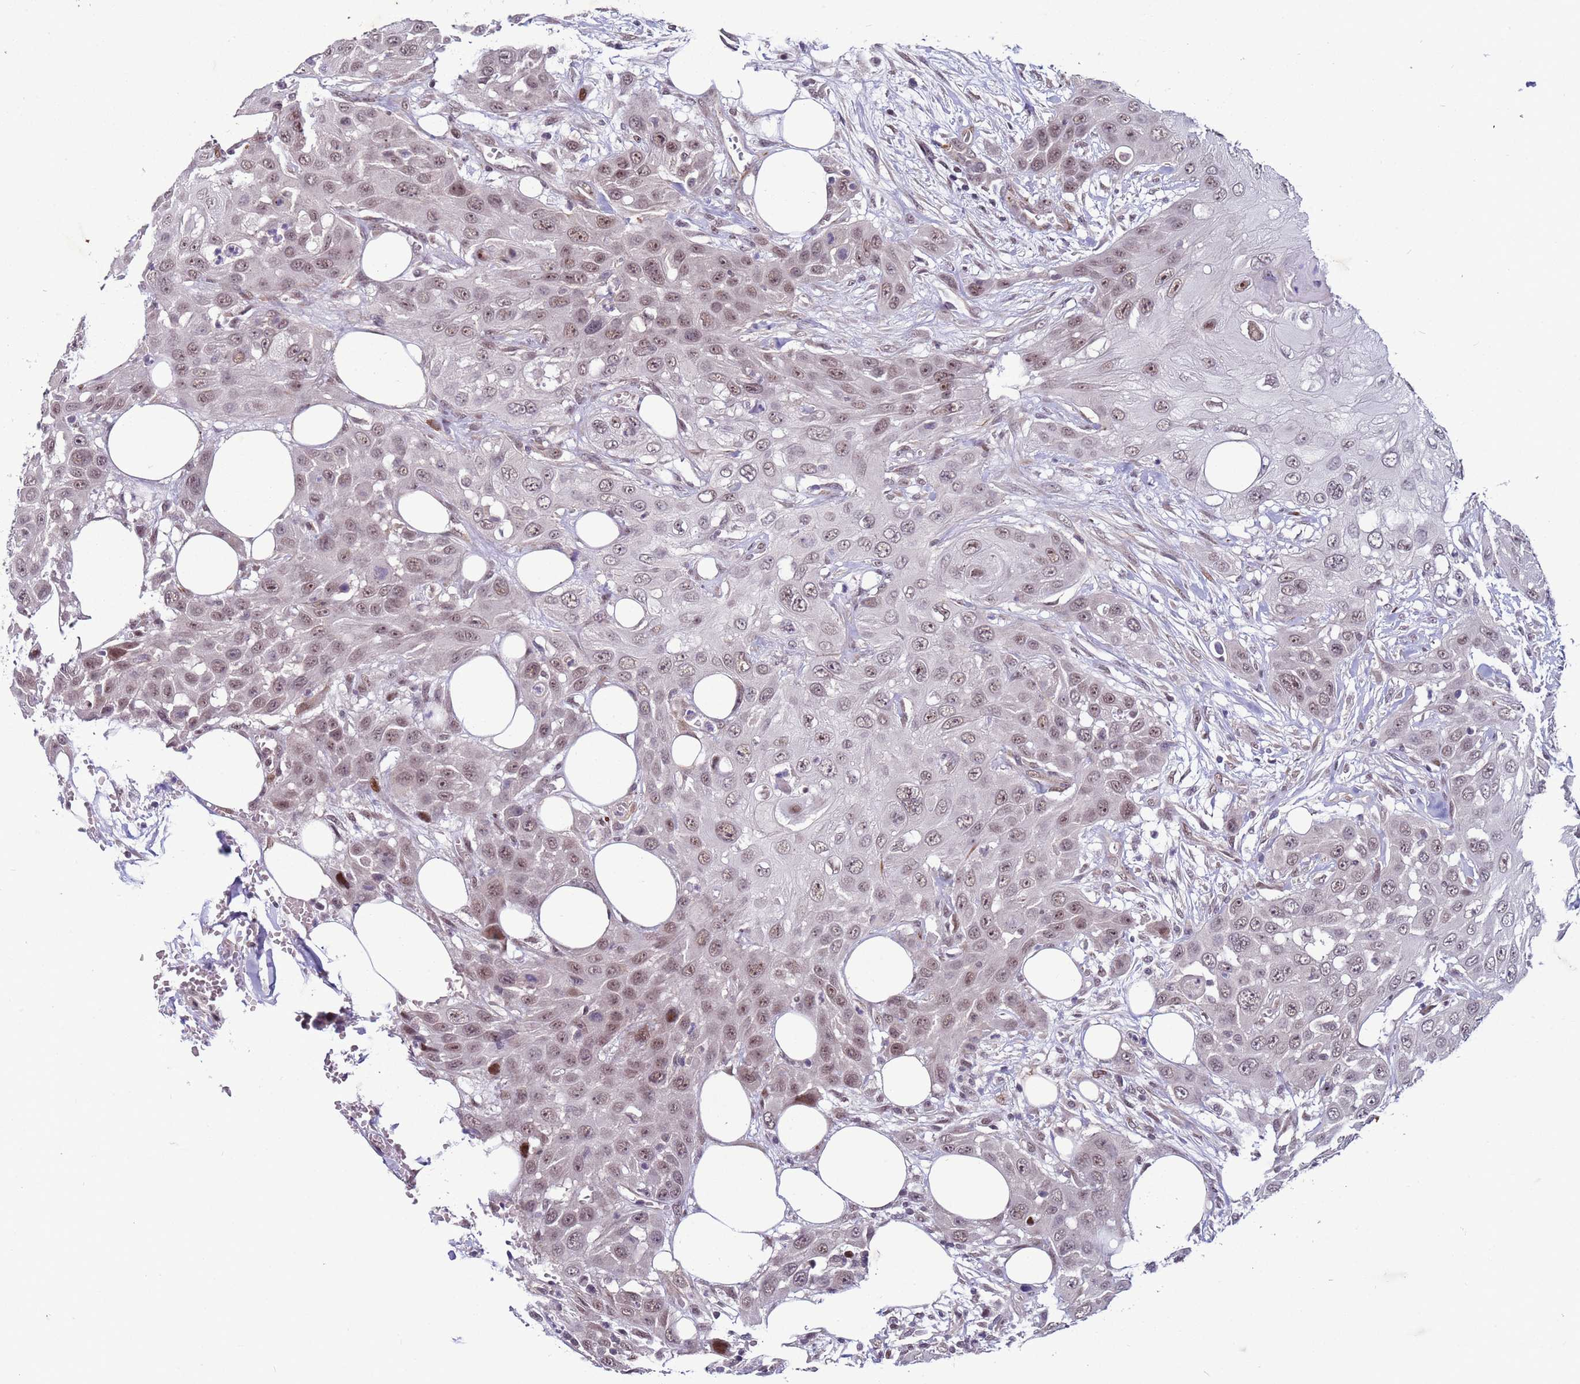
{"staining": {"intensity": "moderate", "quantity": ">75%", "location": "nuclear"}, "tissue": "head and neck cancer", "cell_type": "Tumor cells", "image_type": "cancer", "snomed": [{"axis": "morphology", "description": "Squamous cell carcinoma, NOS"}, {"axis": "topography", "description": "Head-Neck"}], "caption": "Head and neck cancer was stained to show a protein in brown. There is medium levels of moderate nuclear positivity in approximately >75% of tumor cells.", "gene": "SHC3", "patient": {"sex": "male", "age": 81}}